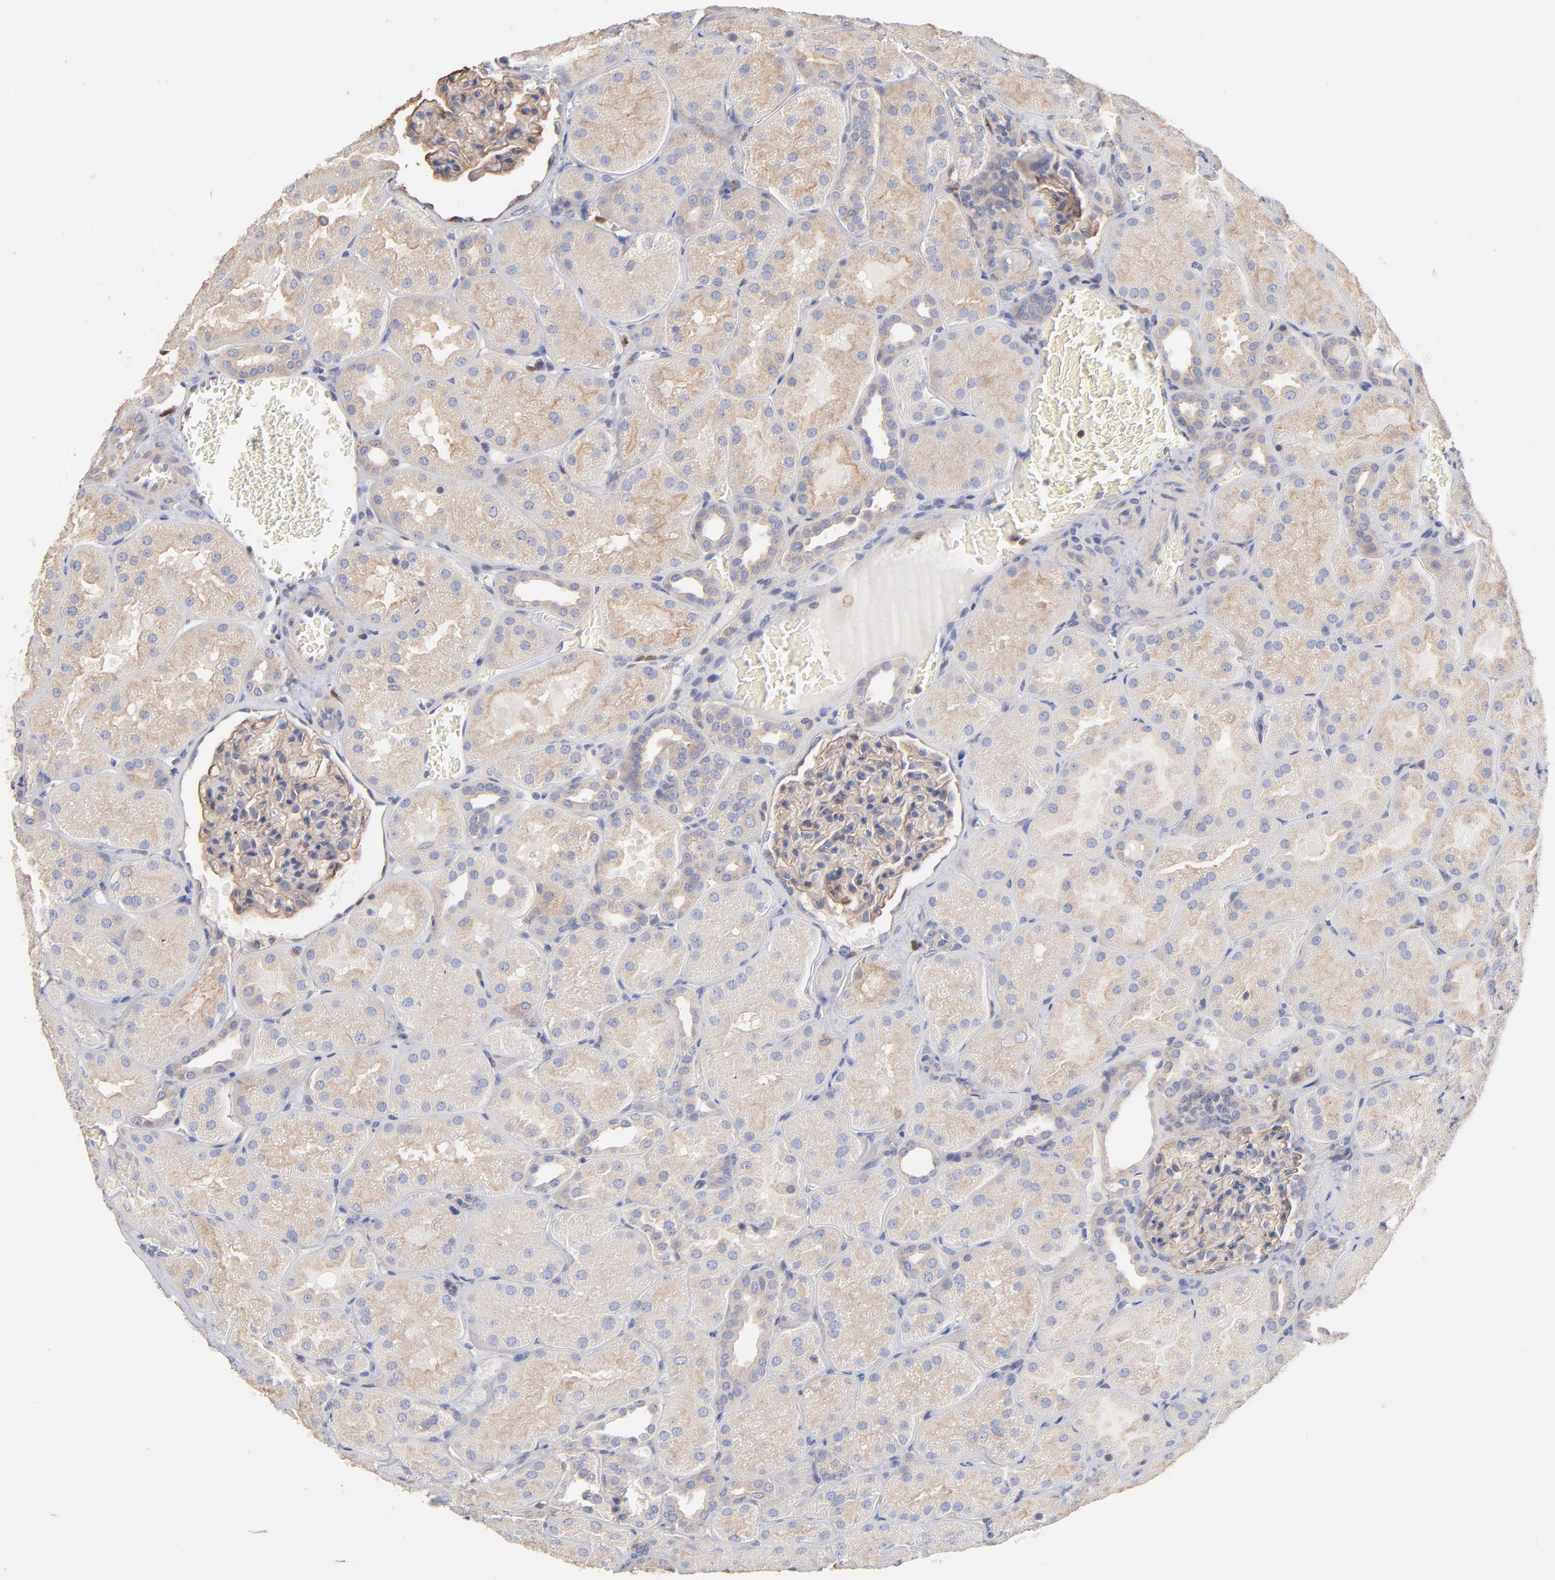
{"staining": {"intensity": "weak", "quantity": "25%-75%", "location": "cytoplasmic/membranous"}, "tissue": "kidney", "cell_type": "Cells in glomeruli", "image_type": "normal", "snomed": [{"axis": "morphology", "description": "Normal tissue, NOS"}, {"axis": "topography", "description": "Kidney"}], "caption": "IHC of benign kidney displays low levels of weak cytoplasmic/membranous staining in about 25%-75% of cells in glomeruli.", "gene": "ARHGEF6", "patient": {"sex": "male", "age": 28}}